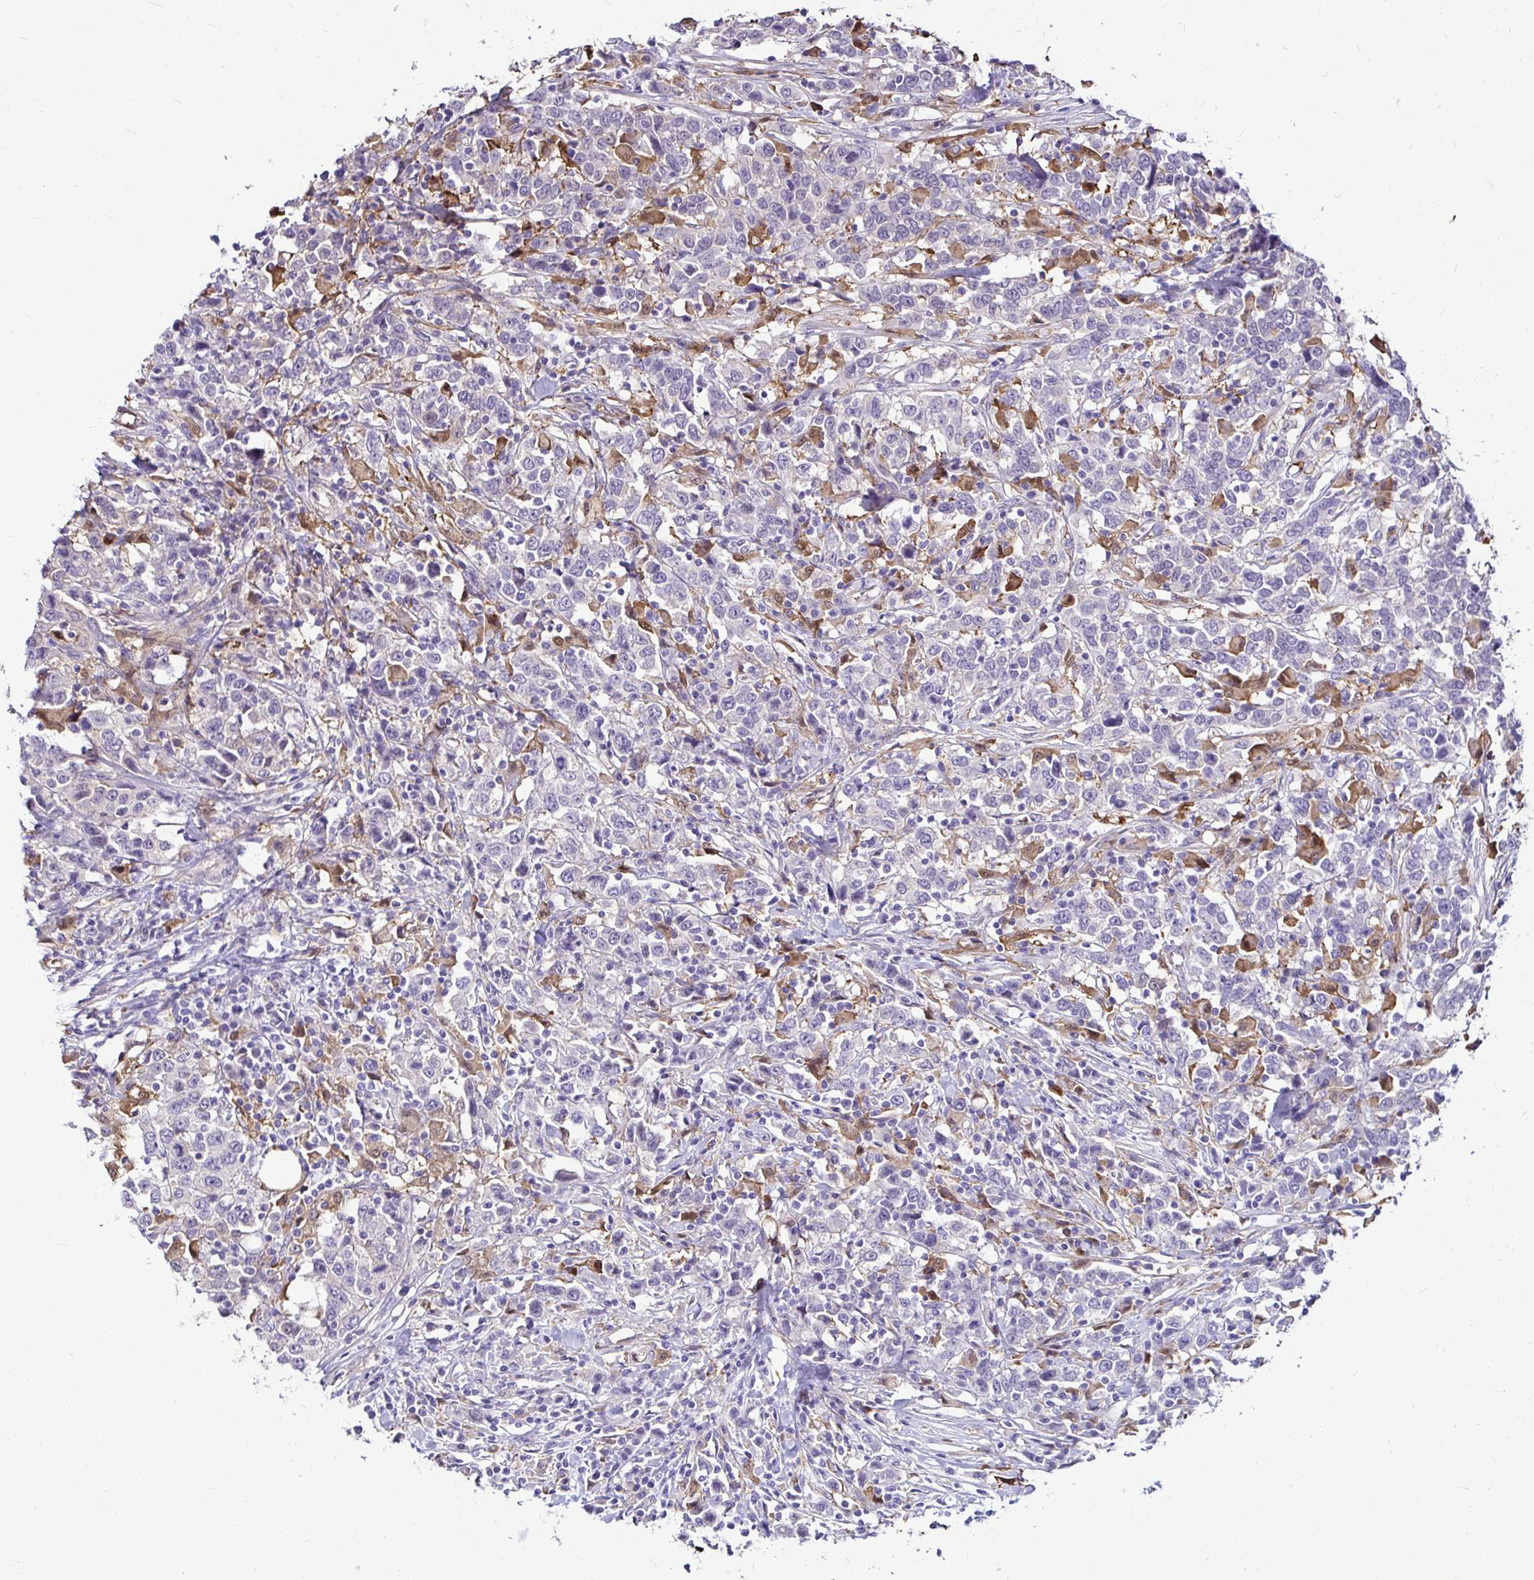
{"staining": {"intensity": "negative", "quantity": "none", "location": "none"}, "tissue": "urothelial cancer", "cell_type": "Tumor cells", "image_type": "cancer", "snomed": [{"axis": "morphology", "description": "Urothelial carcinoma, High grade"}, {"axis": "topography", "description": "Urinary bladder"}], "caption": "The immunohistochemistry (IHC) image has no significant staining in tumor cells of high-grade urothelial carcinoma tissue.", "gene": "IDH1", "patient": {"sex": "male", "age": 61}}